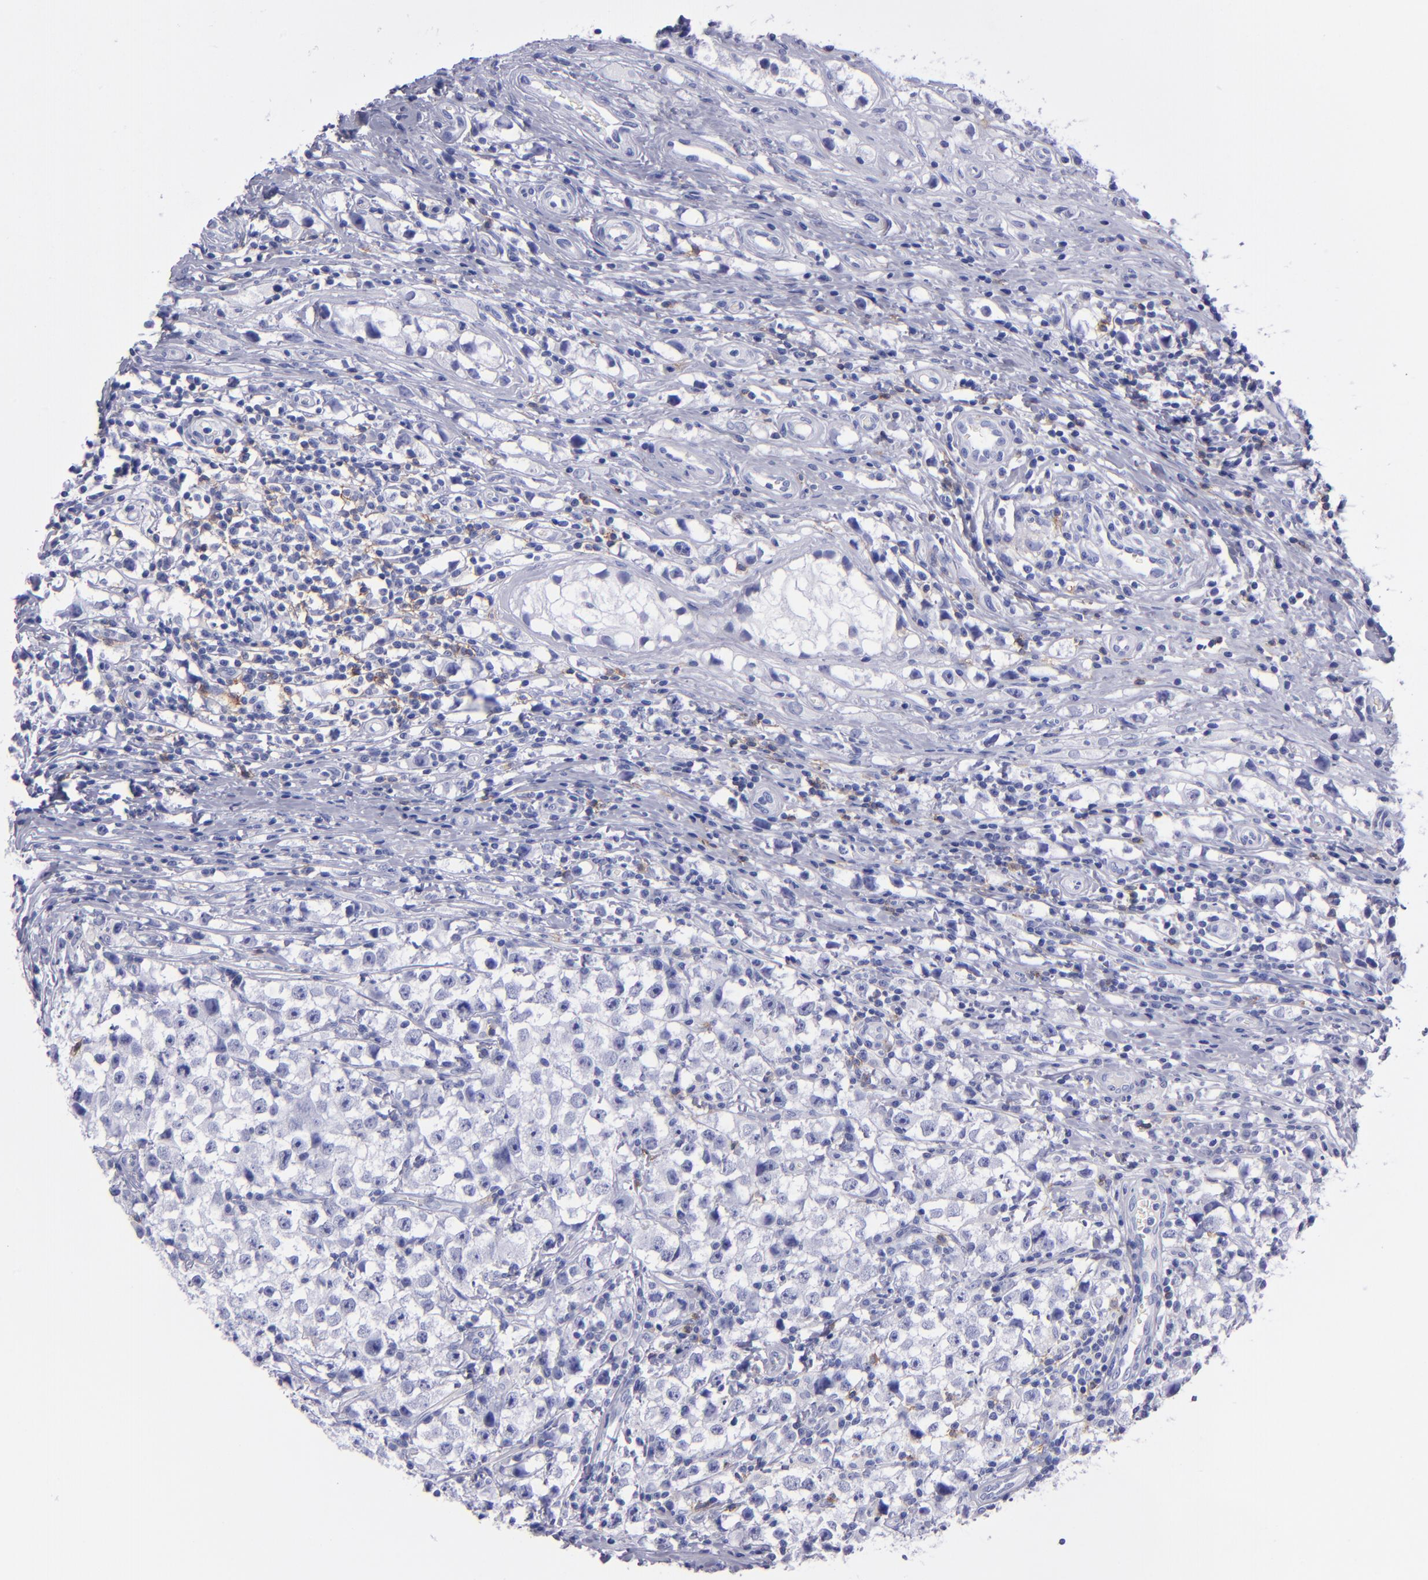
{"staining": {"intensity": "negative", "quantity": "none", "location": "none"}, "tissue": "testis cancer", "cell_type": "Tumor cells", "image_type": "cancer", "snomed": [{"axis": "morphology", "description": "Seminoma, NOS"}, {"axis": "topography", "description": "Testis"}], "caption": "DAB (3,3'-diaminobenzidine) immunohistochemical staining of human testis seminoma reveals no significant staining in tumor cells.", "gene": "CD37", "patient": {"sex": "male", "age": 35}}